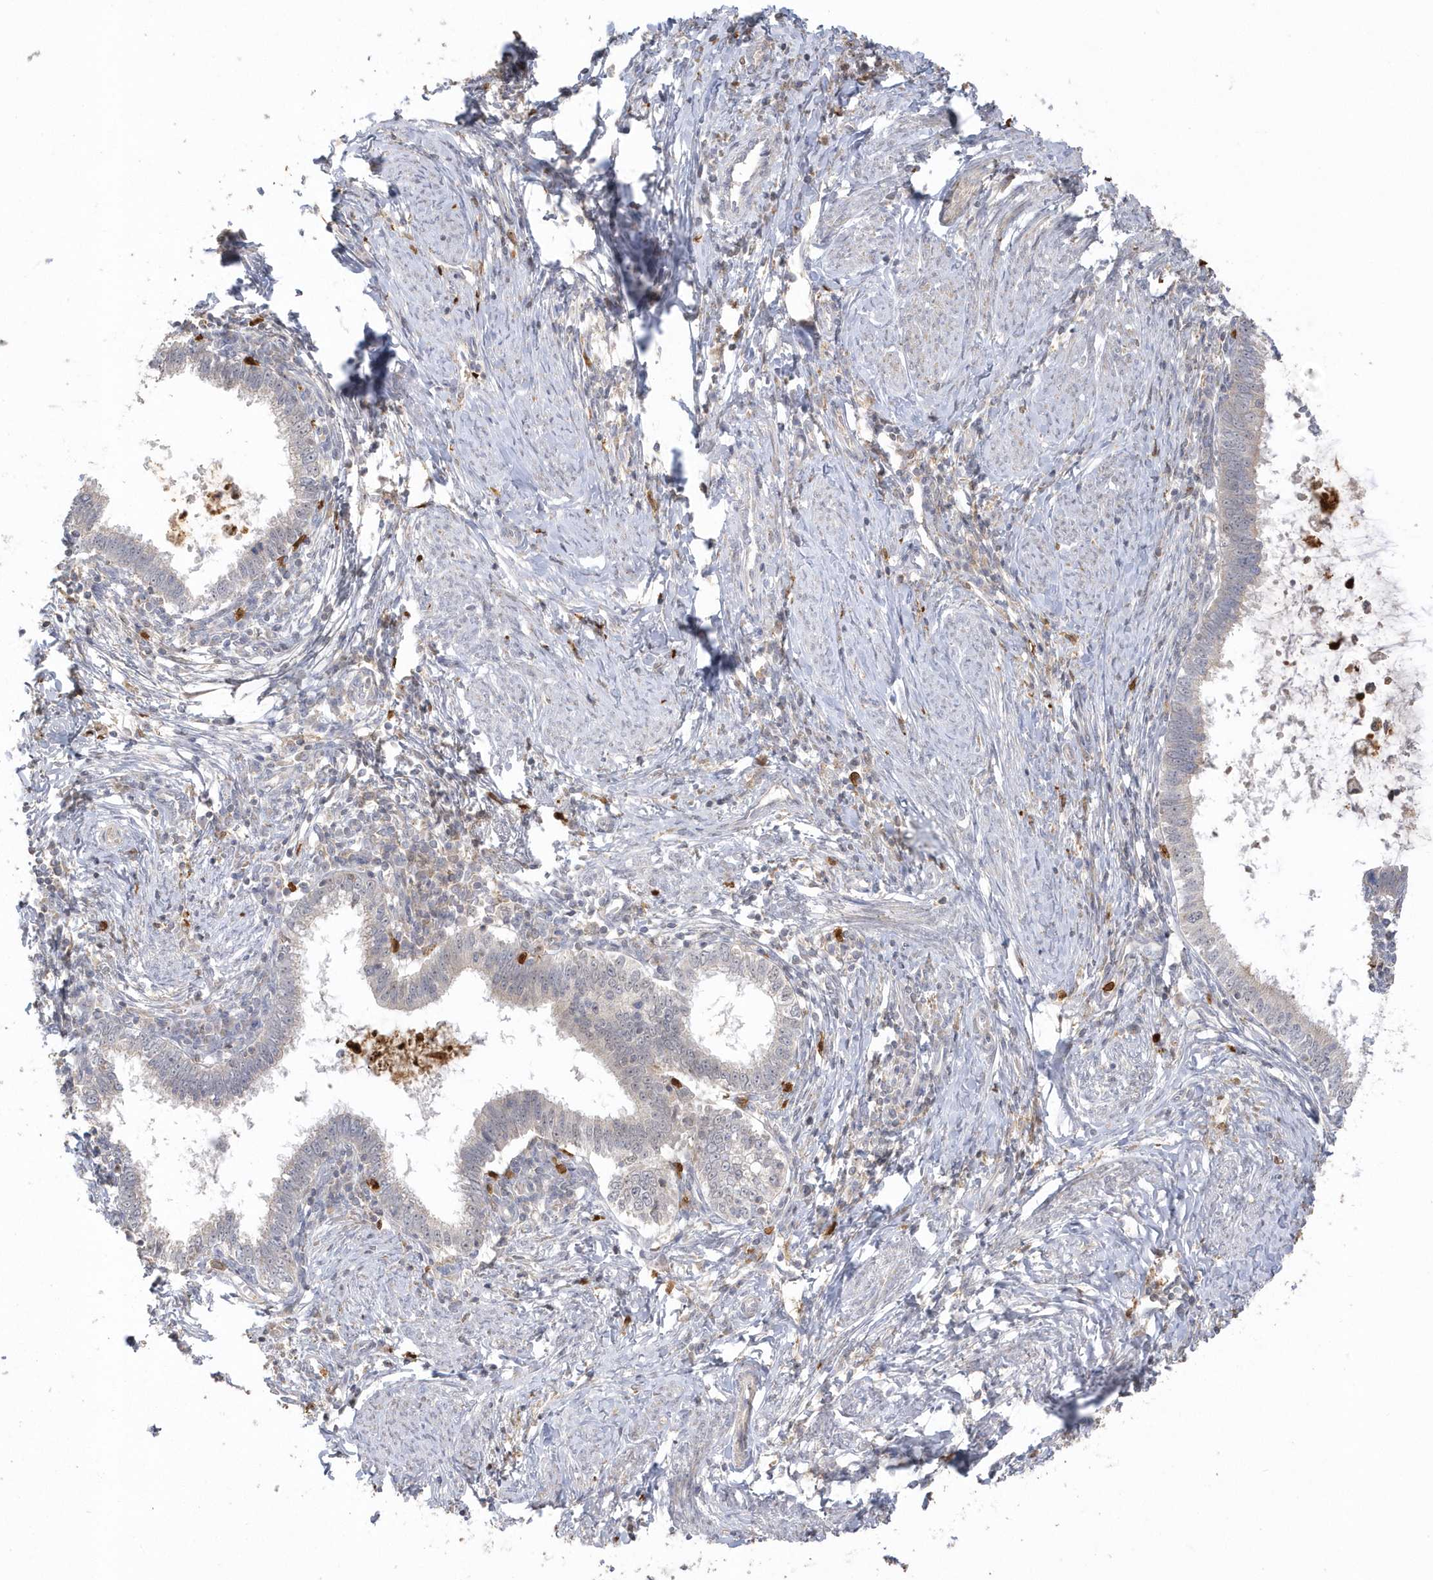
{"staining": {"intensity": "negative", "quantity": "none", "location": "none"}, "tissue": "cervical cancer", "cell_type": "Tumor cells", "image_type": "cancer", "snomed": [{"axis": "morphology", "description": "Adenocarcinoma, NOS"}, {"axis": "topography", "description": "Cervix"}], "caption": "Adenocarcinoma (cervical) stained for a protein using immunohistochemistry displays no staining tumor cells.", "gene": "NAF1", "patient": {"sex": "female", "age": 36}}